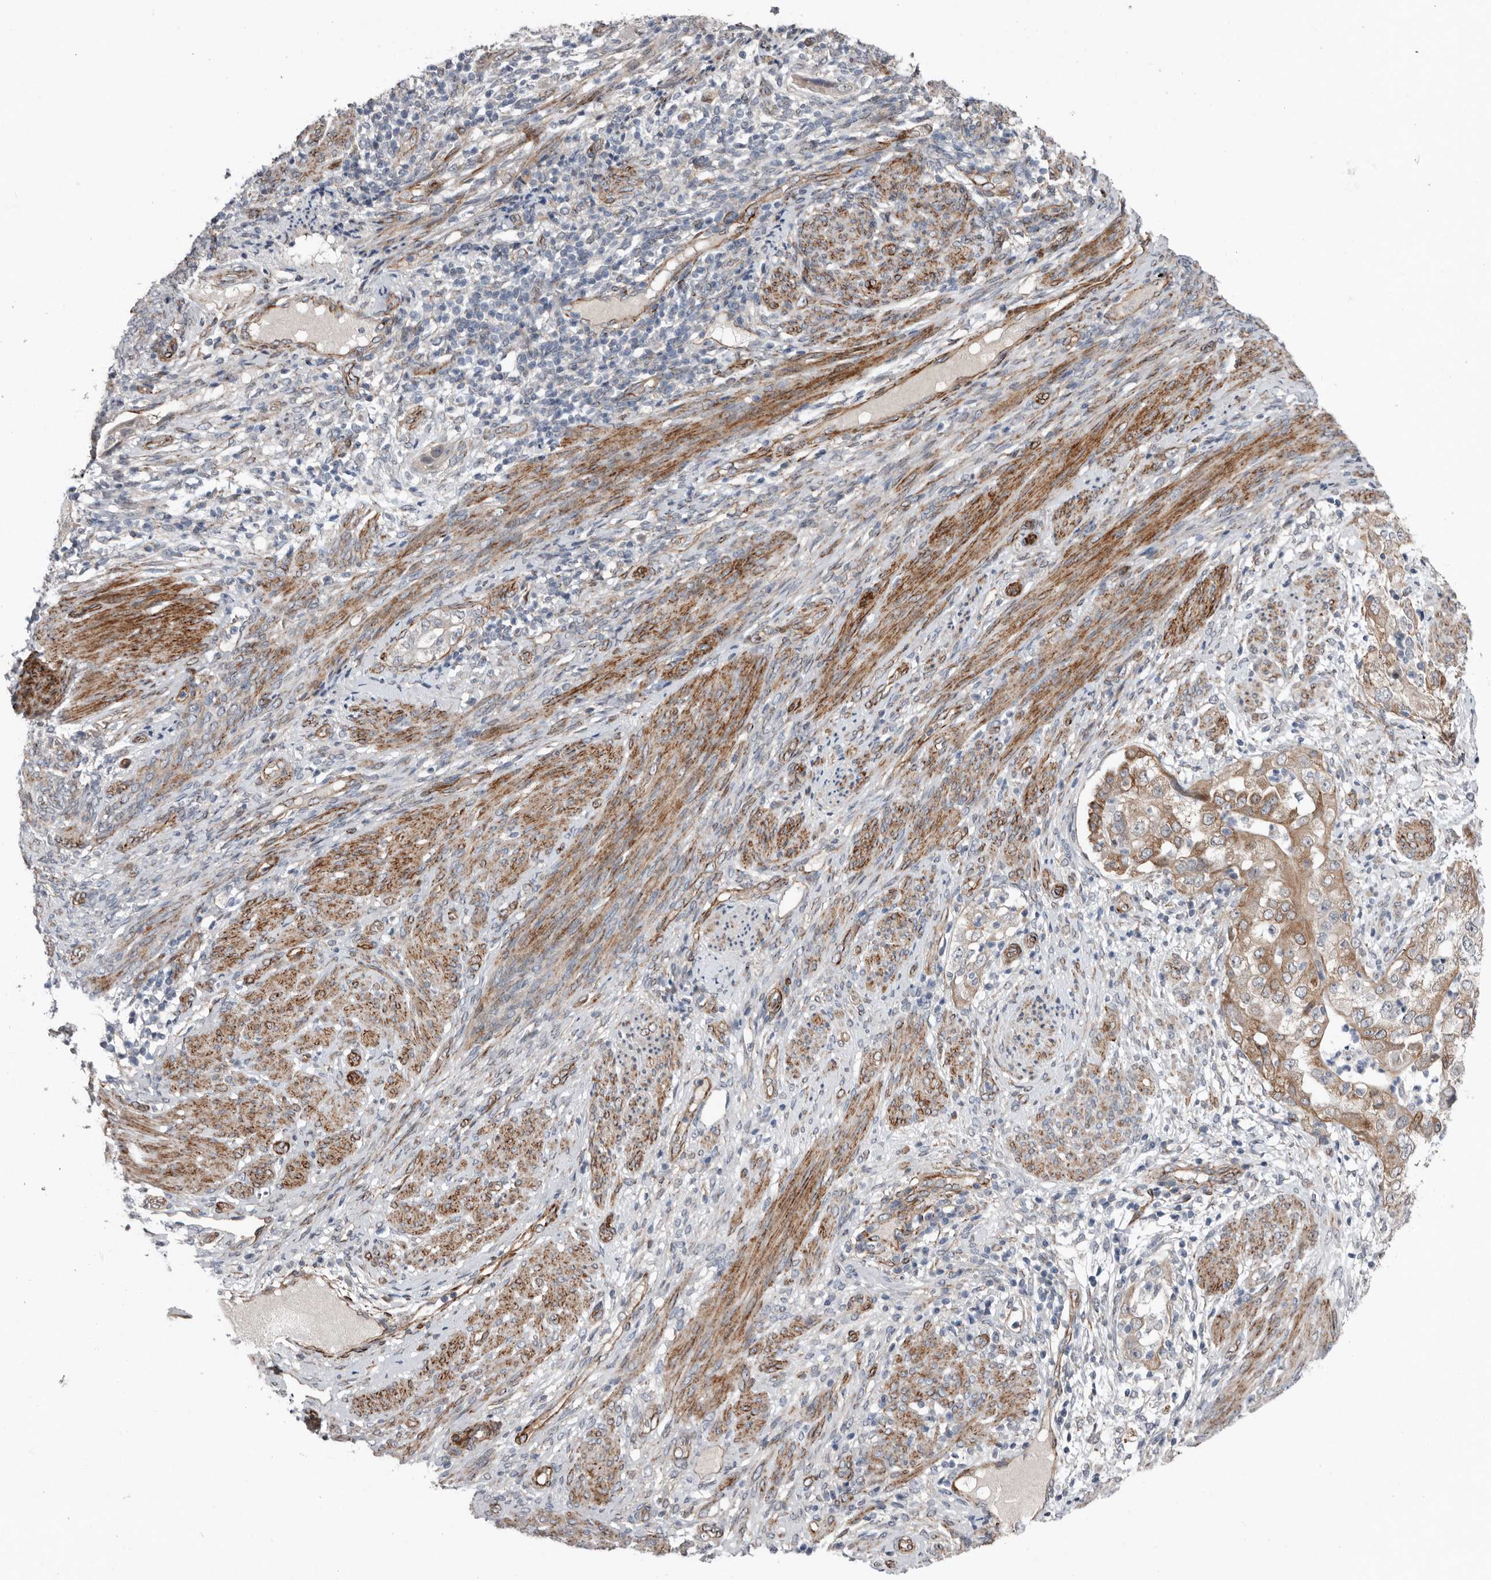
{"staining": {"intensity": "moderate", "quantity": ">75%", "location": "cytoplasmic/membranous"}, "tissue": "endometrial cancer", "cell_type": "Tumor cells", "image_type": "cancer", "snomed": [{"axis": "morphology", "description": "Adenocarcinoma, NOS"}, {"axis": "topography", "description": "Endometrium"}], "caption": "Tumor cells show moderate cytoplasmic/membranous positivity in approximately >75% of cells in endometrial adenocarcinoma. The staining was performed using DAB to visualize the protein expression in brown, while the nuclei were stained in blue with hematoxylin (Magnification: 20x).", "gene": "RANBP17", "patient": {"sex": "female", "age": 85}}